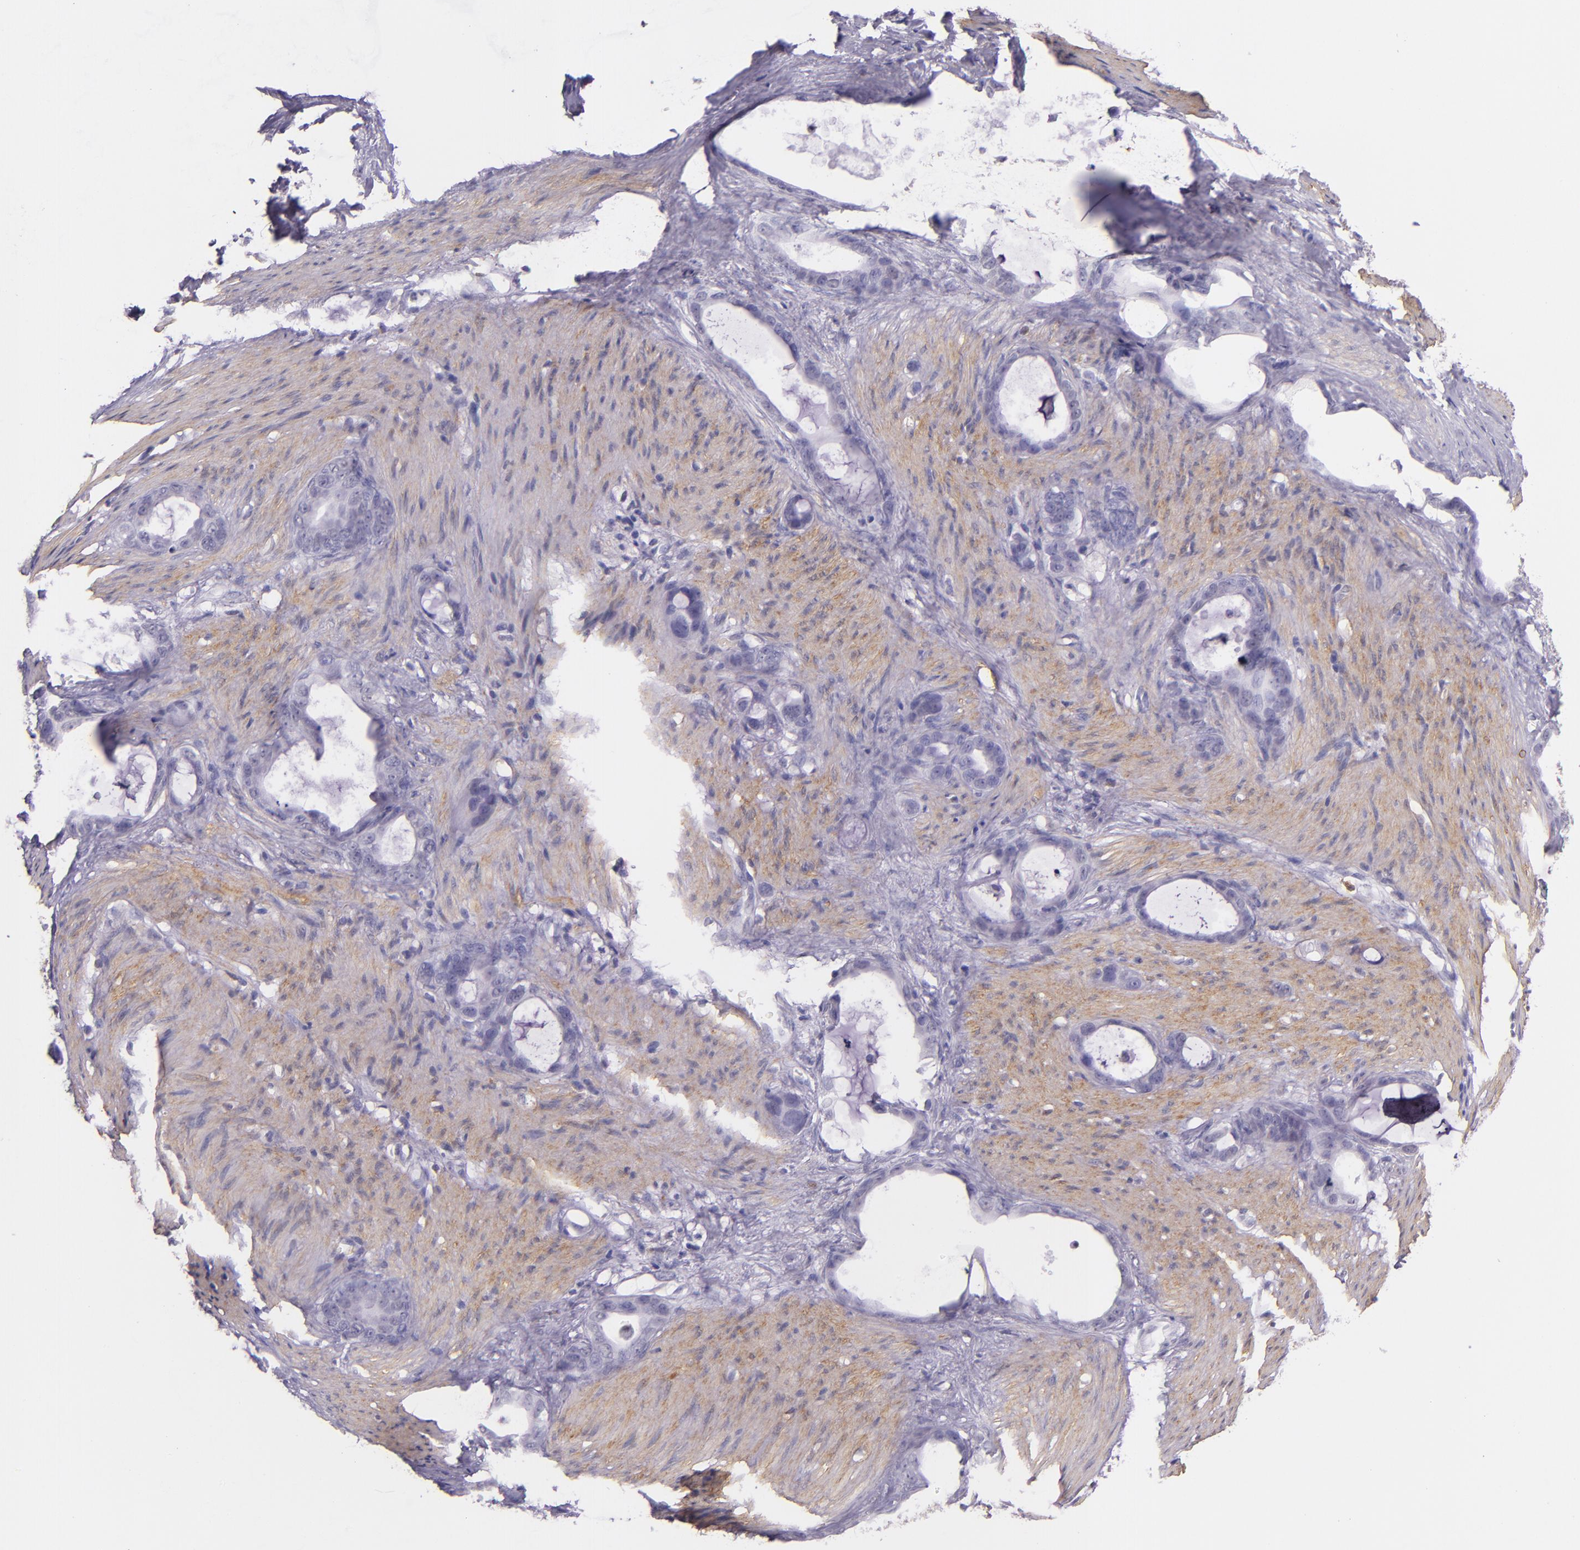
{"staining": {"intensity": "negative", "quantity": "none", "location": "none"}, "tissue": "stomach cancer", "cell_type": "Tumor cells", "image_type": "cancer", "snomed": [{"axis": "morphology", "description": "Adenocarcinoma, NOS"}, {"axis": "topography", "description": "Stomach"}], "caption": "DAB (3,3'-diaminobenzidine) immunohistochemical staining of human stomach cancer (adenocarcinoma) displays no significant positivity in tumor cells.", "gene": "RTN1", "patient": {"sex": "female", "age": 75}}